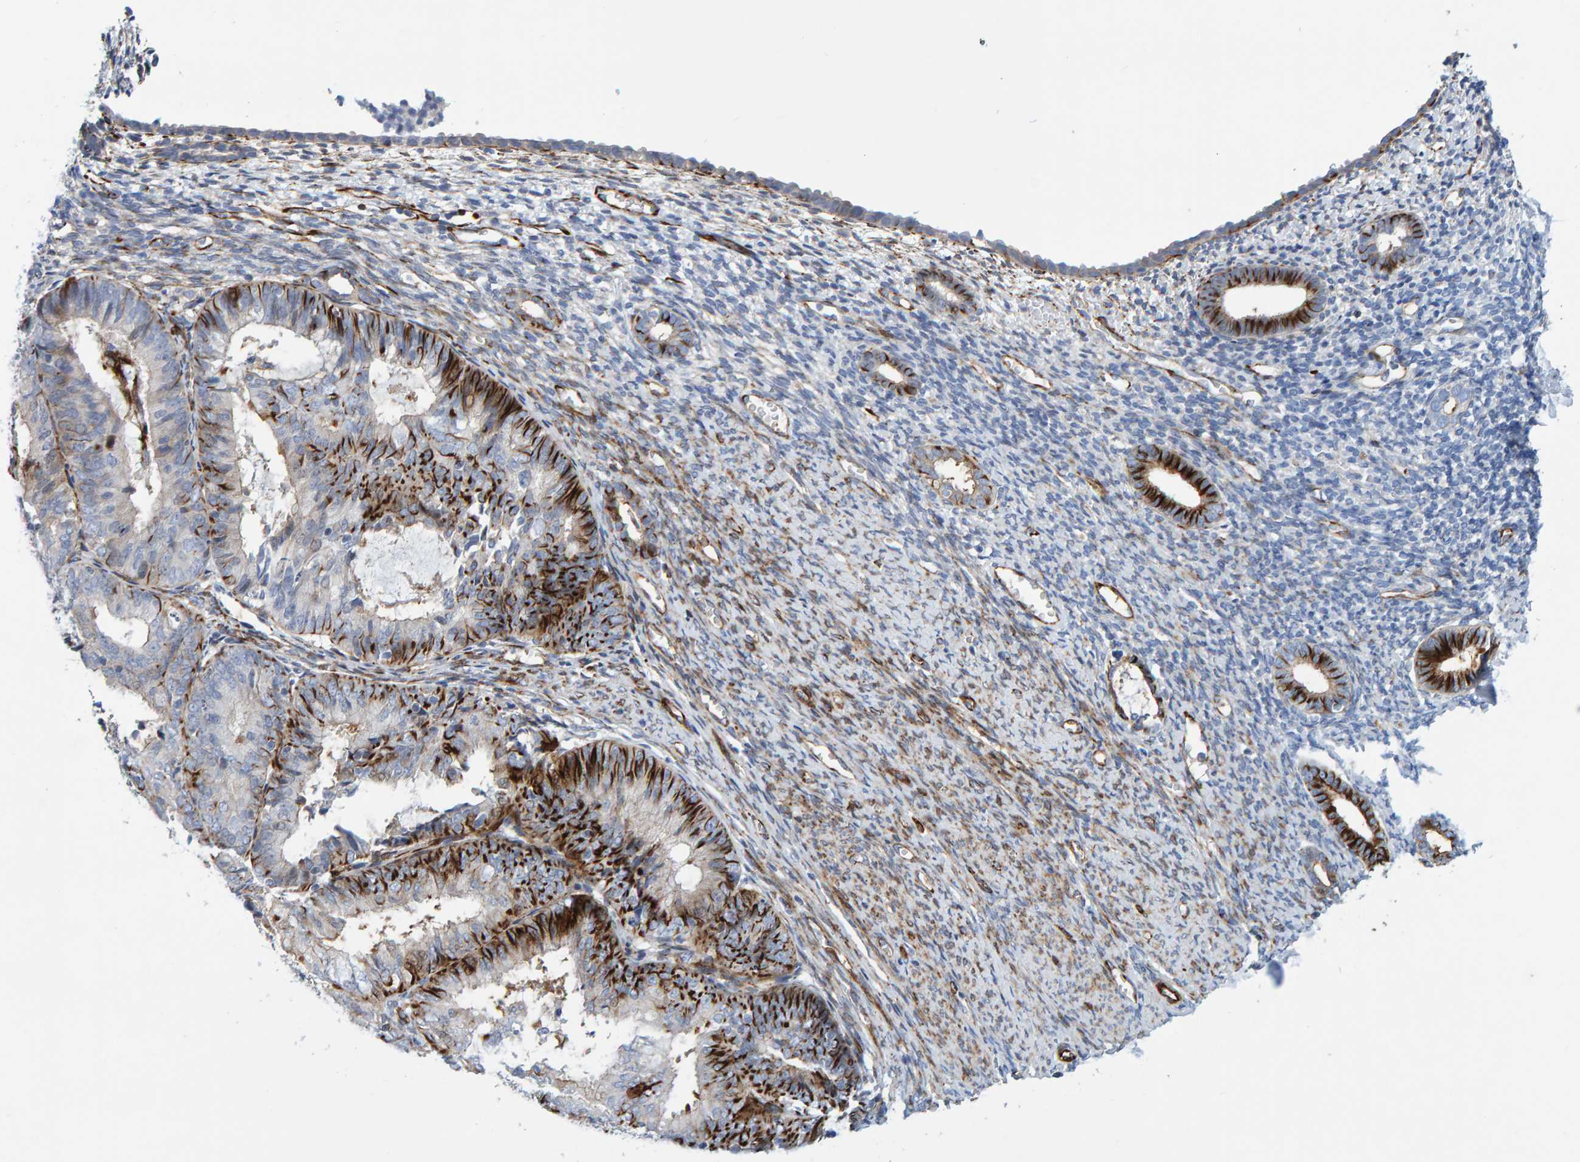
{"staining": {"intensity": "weak", "quantity": "<25%", "location": "cytoplasmic/membranous"}, "tissue": "endometrium", "cell_type": "Cells in endometrial stroma", "image_type": "normal", "snomed": [{"axis": "morphology", "description": "Normal tissue, NOS"}, {"axis": "morphology", "description": "Adenocarcinoma, NOS"}, {"axis": "topography", "description": "Endometrium"}], "caption": "Immunohistochemical staining of benign human endometrium displays no significant staining in cells in endometrial stroma.", "gene": "POLG2", "patient": {"sex": "female", "age": 57}}